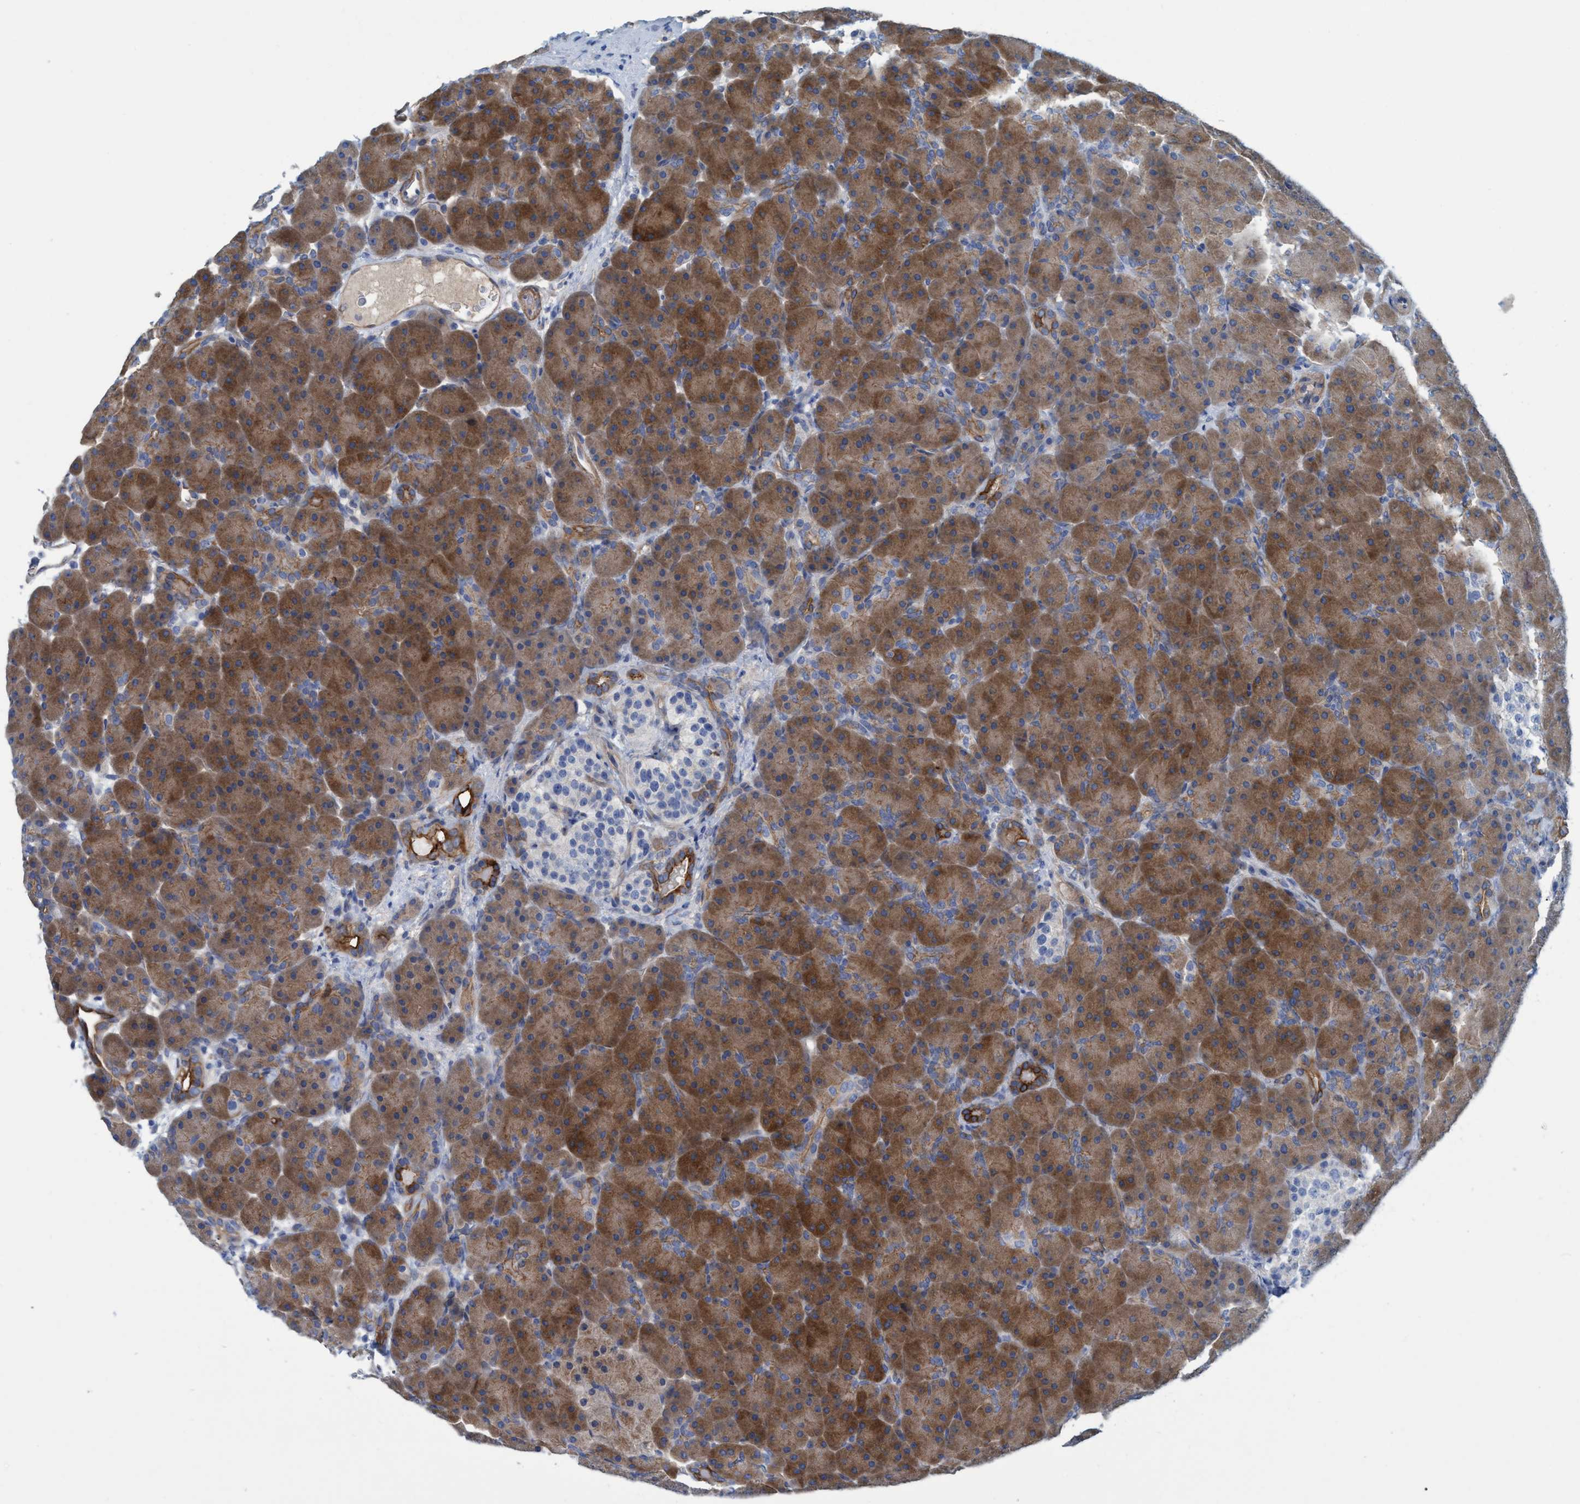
{"staining": {"intensity": "moderate", "quantity": "25%-75%", "location": "cytoplasmic/membranous"}, "tissue": "pancreas", "cell_type": "Exocrine glandular cells", "image_type": "normal", "snomed": [{"axis": "morphology", "description": "Normal tissue, NOS"}, {"axis": "topography", "description": "Pancreas"}], "caption": "Protein staining by IHC shows moderate cytoplasmic/membranous positivity in about 25%-75% of exocrine glandular cells in unremarkable pancreas.", "gene": "GULP1", "patient": {"sex": "male", "age": 66}}